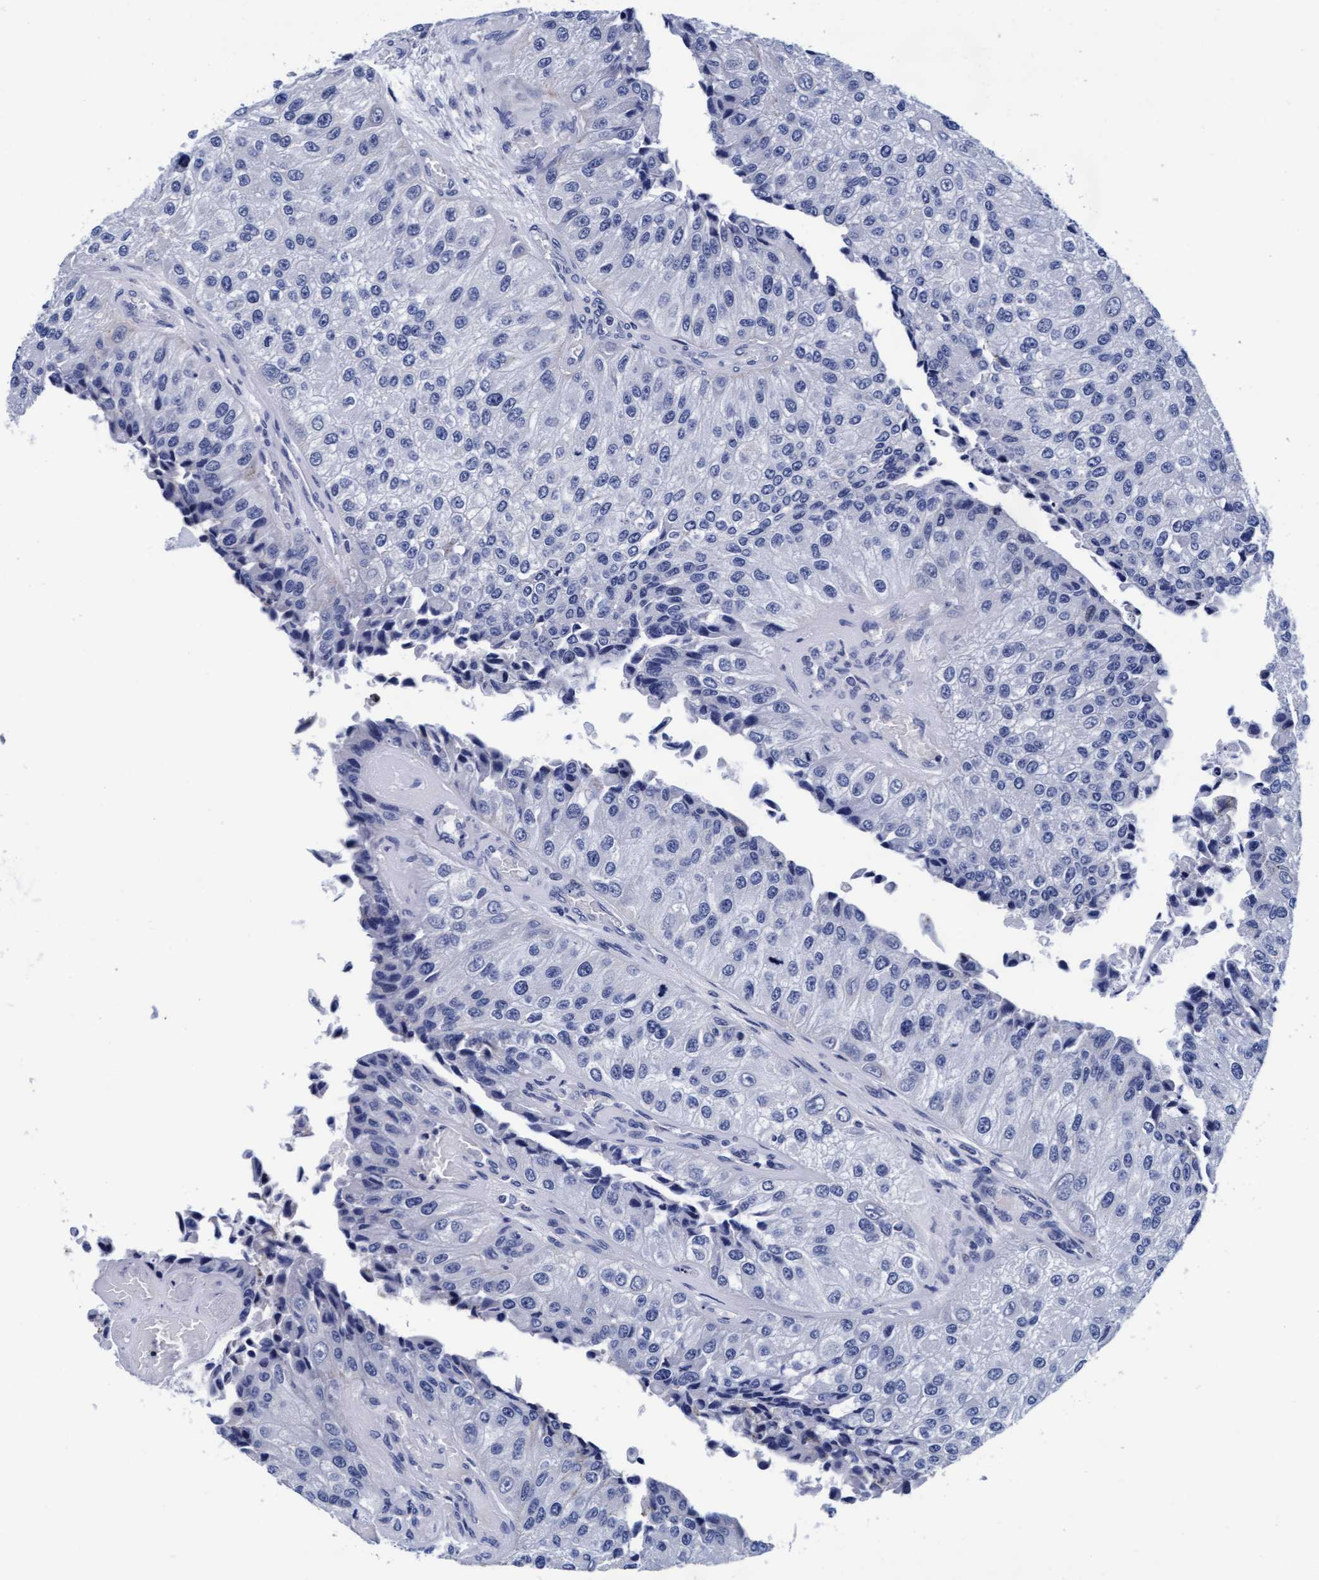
{"staining": {"intensity": "negative", "quantity": "none", "location": "none"}, "tissue": "urothelial cancer", "cell_type": "Tumor cells", "image_type": "cancer", "snomed": [{"axis": "morphology", "description": "Urothelial carcinoma, High grade"}, {"axis": "topography", "description": "Kidney"}, {"axis": "topography", "description": "Urinary bladder"}], "caption": "An immunohistochemistry image of urothelial carcinoma (high-grade) is shown. There is no staining in tumor cells of urothelial carcinoma (high-grade).", "gene": "ARSG", "patient": {"sex": "male", "age": 77}}